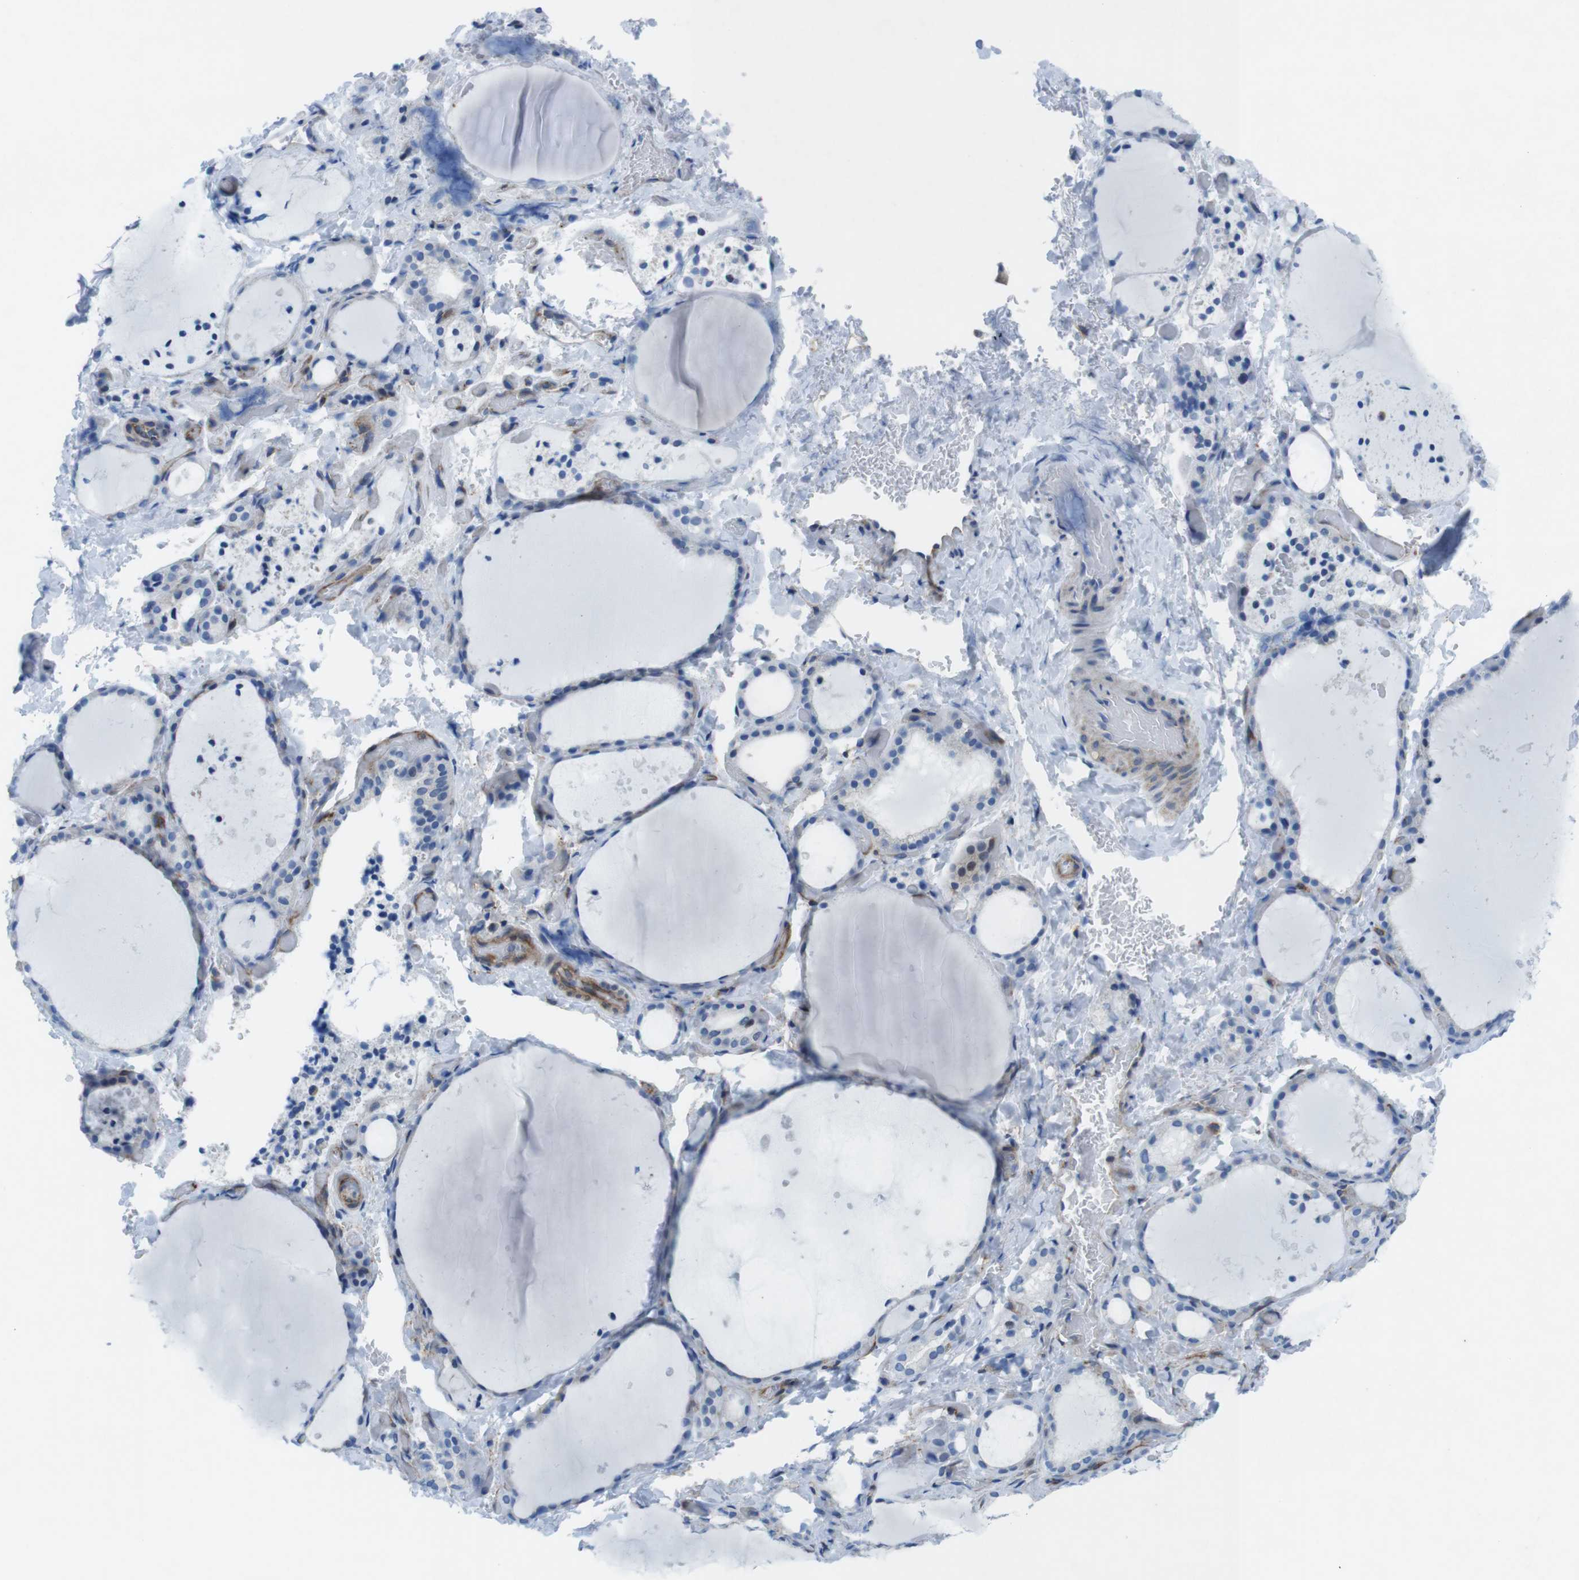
{"staining": {"intensity": "negative", "quantity": "none", "location": "none"}, "tissue": "thyroid gland", "cell_type": "Glandular cells", "image_type": "normal", "snomed": [{"axis": "morphology", "description": "Normal tissue, NOS"}, {"axis": "topography", "description": "Thyroid gland"}], "caption": "Immunohistochemistry (IHC) photomicrograph of normal thyroid gland stained for a protein (brown), which demonstrates no expression in glandular cells.", "gene": "DIAPH2", "patient": {"sex": "female", "age": 44}}